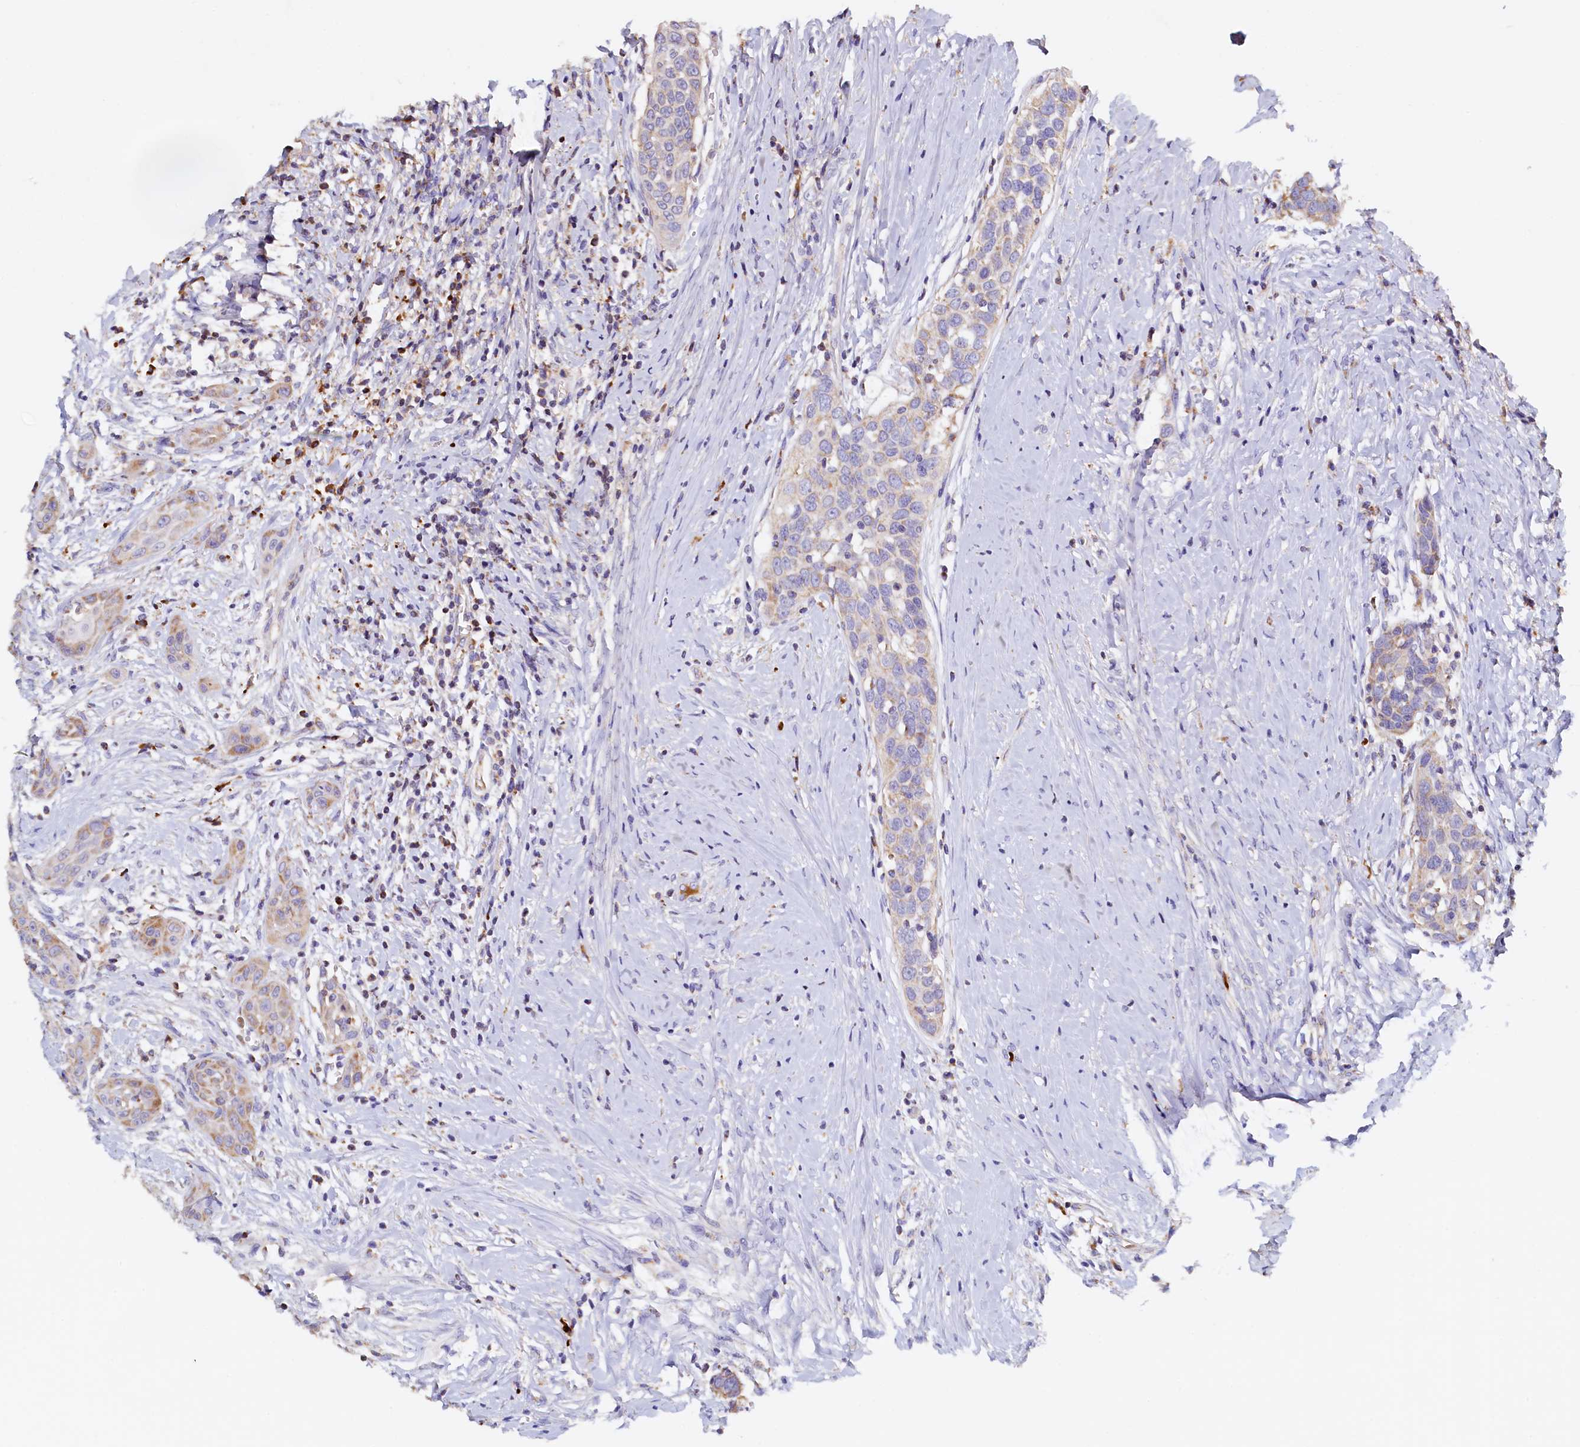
{"staining": {"intensity": "moderate", "quantity": "<25%", "location": "cytoplasmic/membranous"}, "tissue": "head and neck cancer", "cell_type": "Tumor cells", "image_type": "cancer", "snomed": [{"axis": "morphology", "description": "Squamous cell carcinoma, NOS"}, {"axis": "topography", "description": "Oral tissue"}, {"axis": "topography", "description": "Head-Neck"}], "caption": "Moderate cytoplasmic/membranous expression is appreciated in about <25% of tumor cells in head and neck cancer.", "gene": "POC1A", "patient": {"sex": "female", "age": 50}}